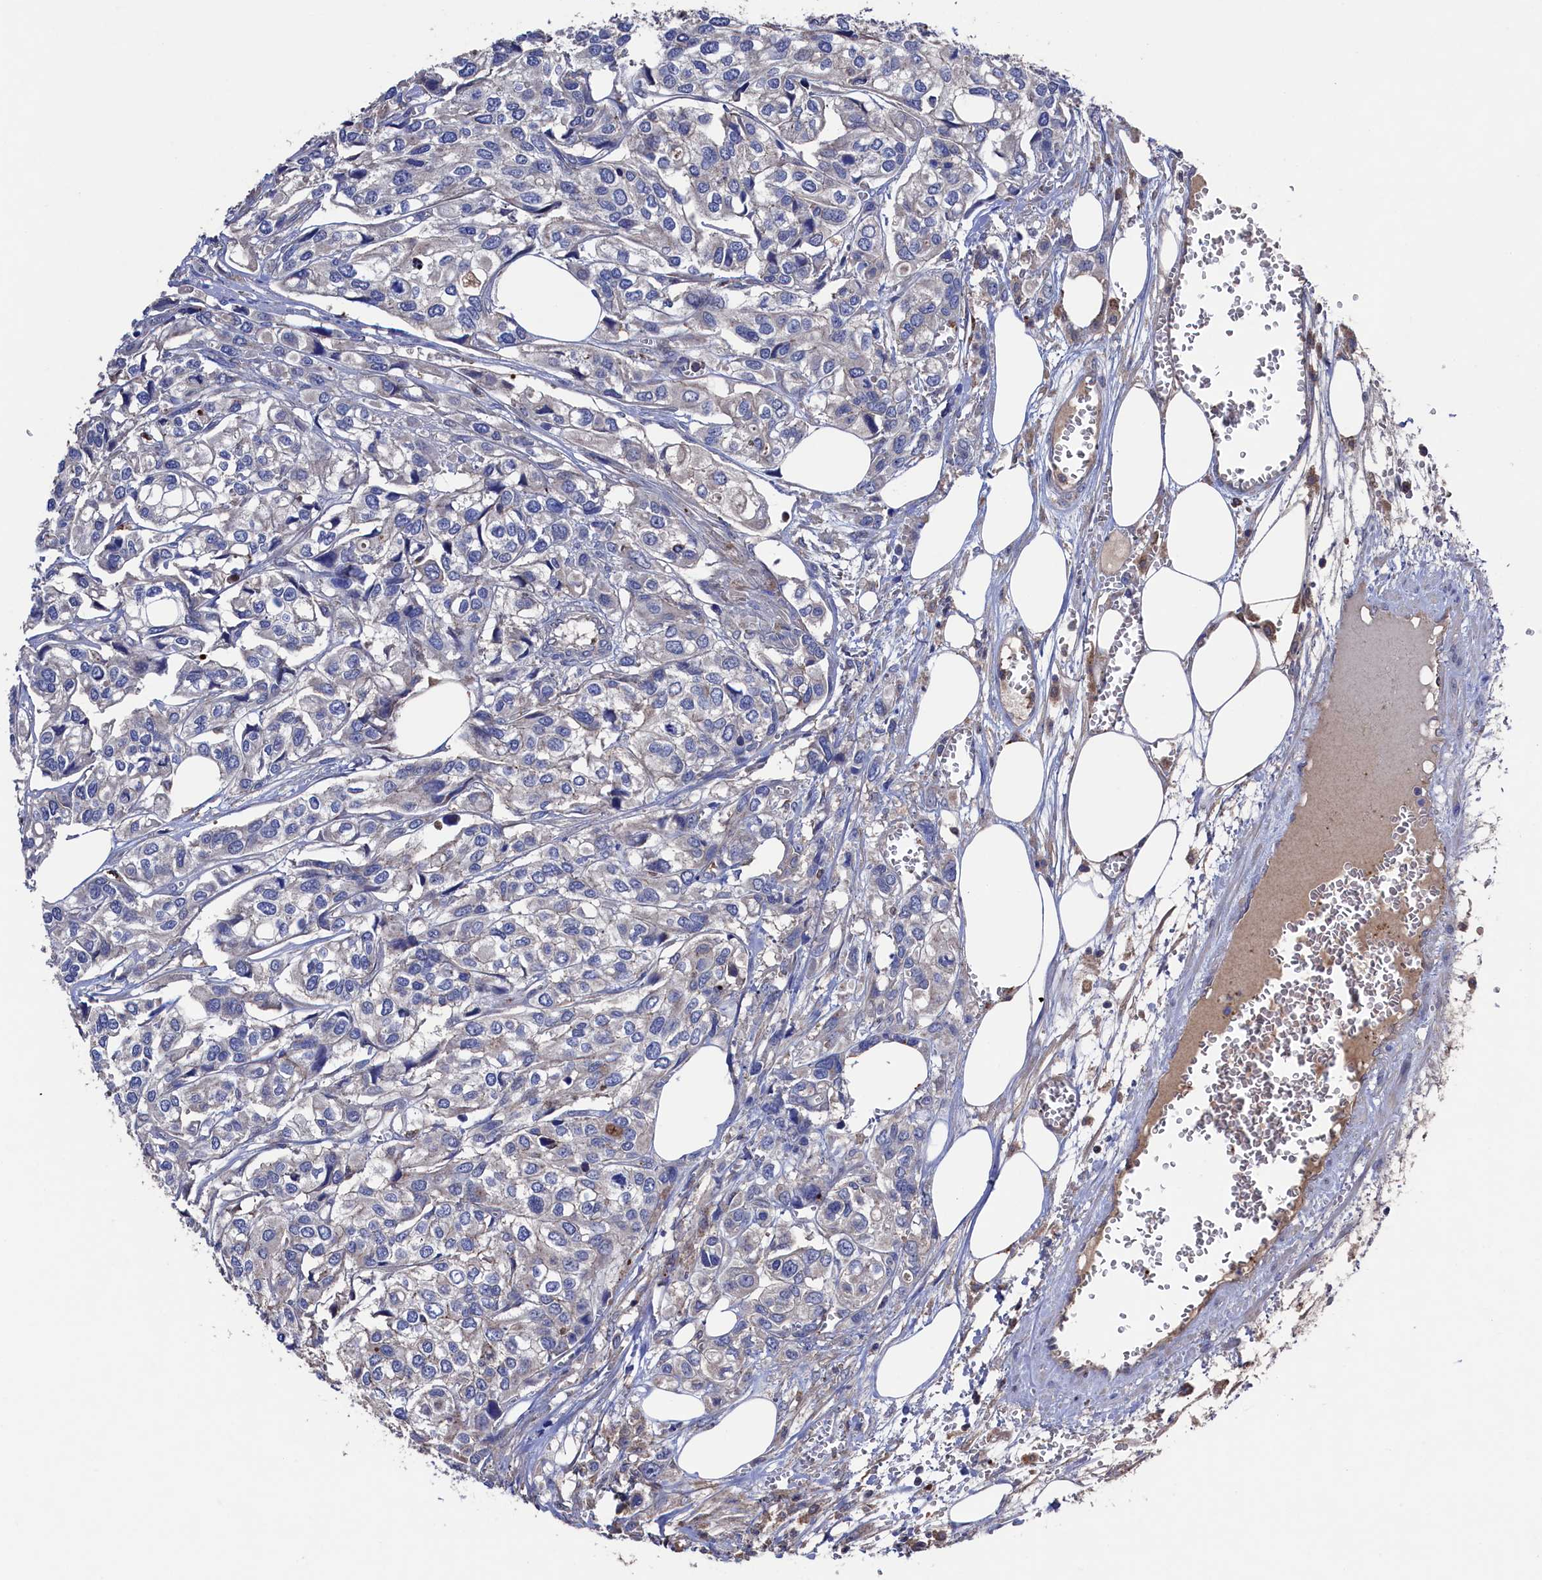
{"staining": {"intensity": "negative", "quantity": "none", "location": "none"}, "tissue": "urothelial cancer", "cell_type": "Tumor cells", "image_type": "cancer", "snomed": [{"axis": "morphology", "description": "Urothelial carcinoma, High grade"}, {"axis": "topography", "description": "Urinary bladder"}], "caption": "Urothelial carcinoma (high-grade) was stained to show a protein in brown. There is no significant positivity in tumor cells.", "gene": "TK2", "patient": {"sex": "male", "age": 67}}